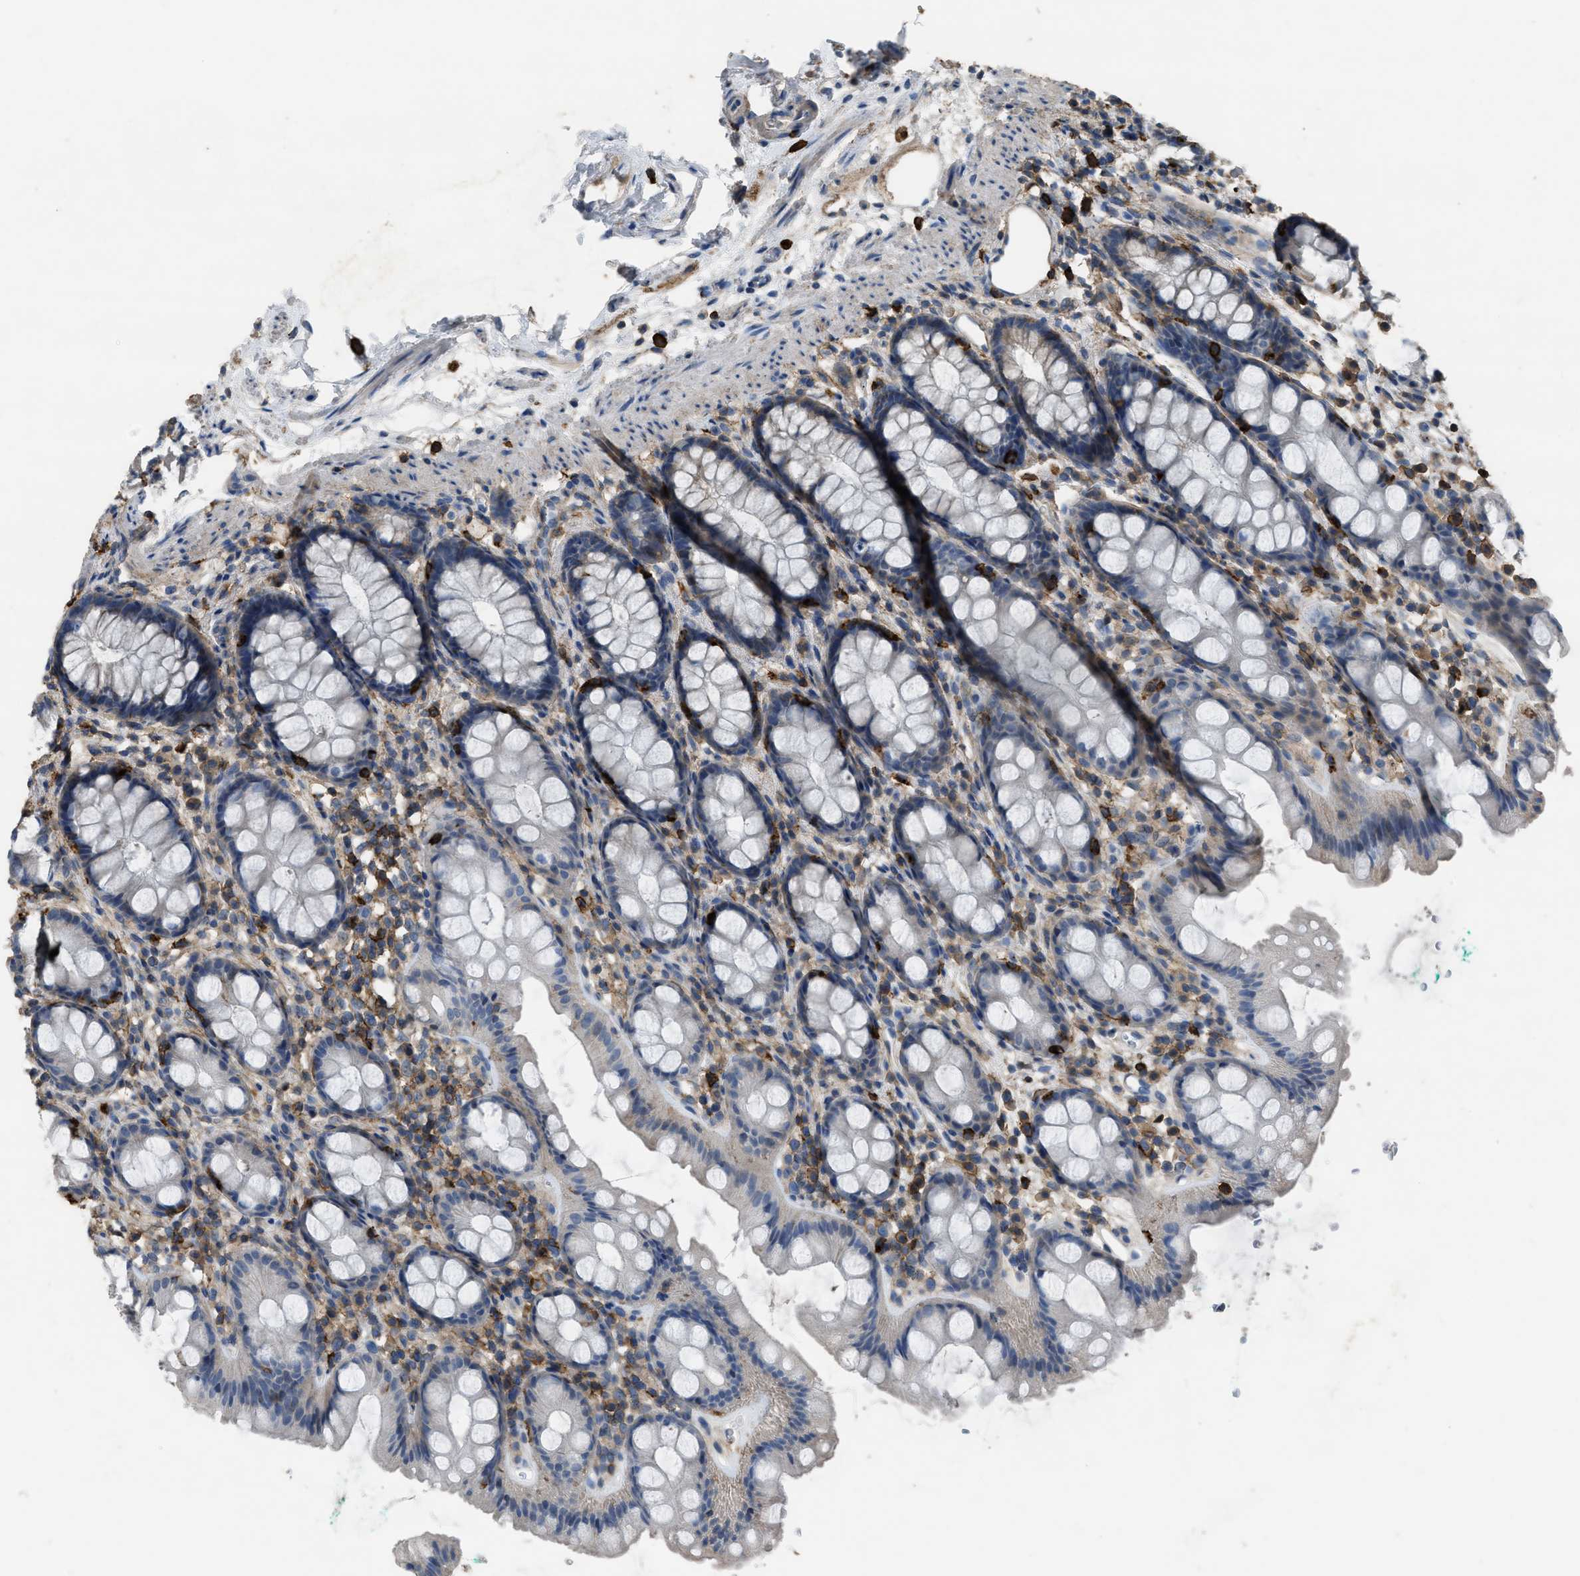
{"staining": {"intensity": "strong", "quantity": "25%-75%", "location": "cytoplasmic/membranous"}, "tissue": "rectum", "cell_type": "Glandular cells", "image_type": "normal", "snomed": [{"axis": "morphology", "description": "Normal tissue, NOS"}, {"axis": "topography", "description": "Rectum"}], "caption": "Immunohistochemistry of benign human rectum exhibits high levels of strong cytoplasmic/membranous positivity in about 25%-75% of glandular cells.", "gene": "OR51E1", "patient": {"sex": "female", "age": 65}}